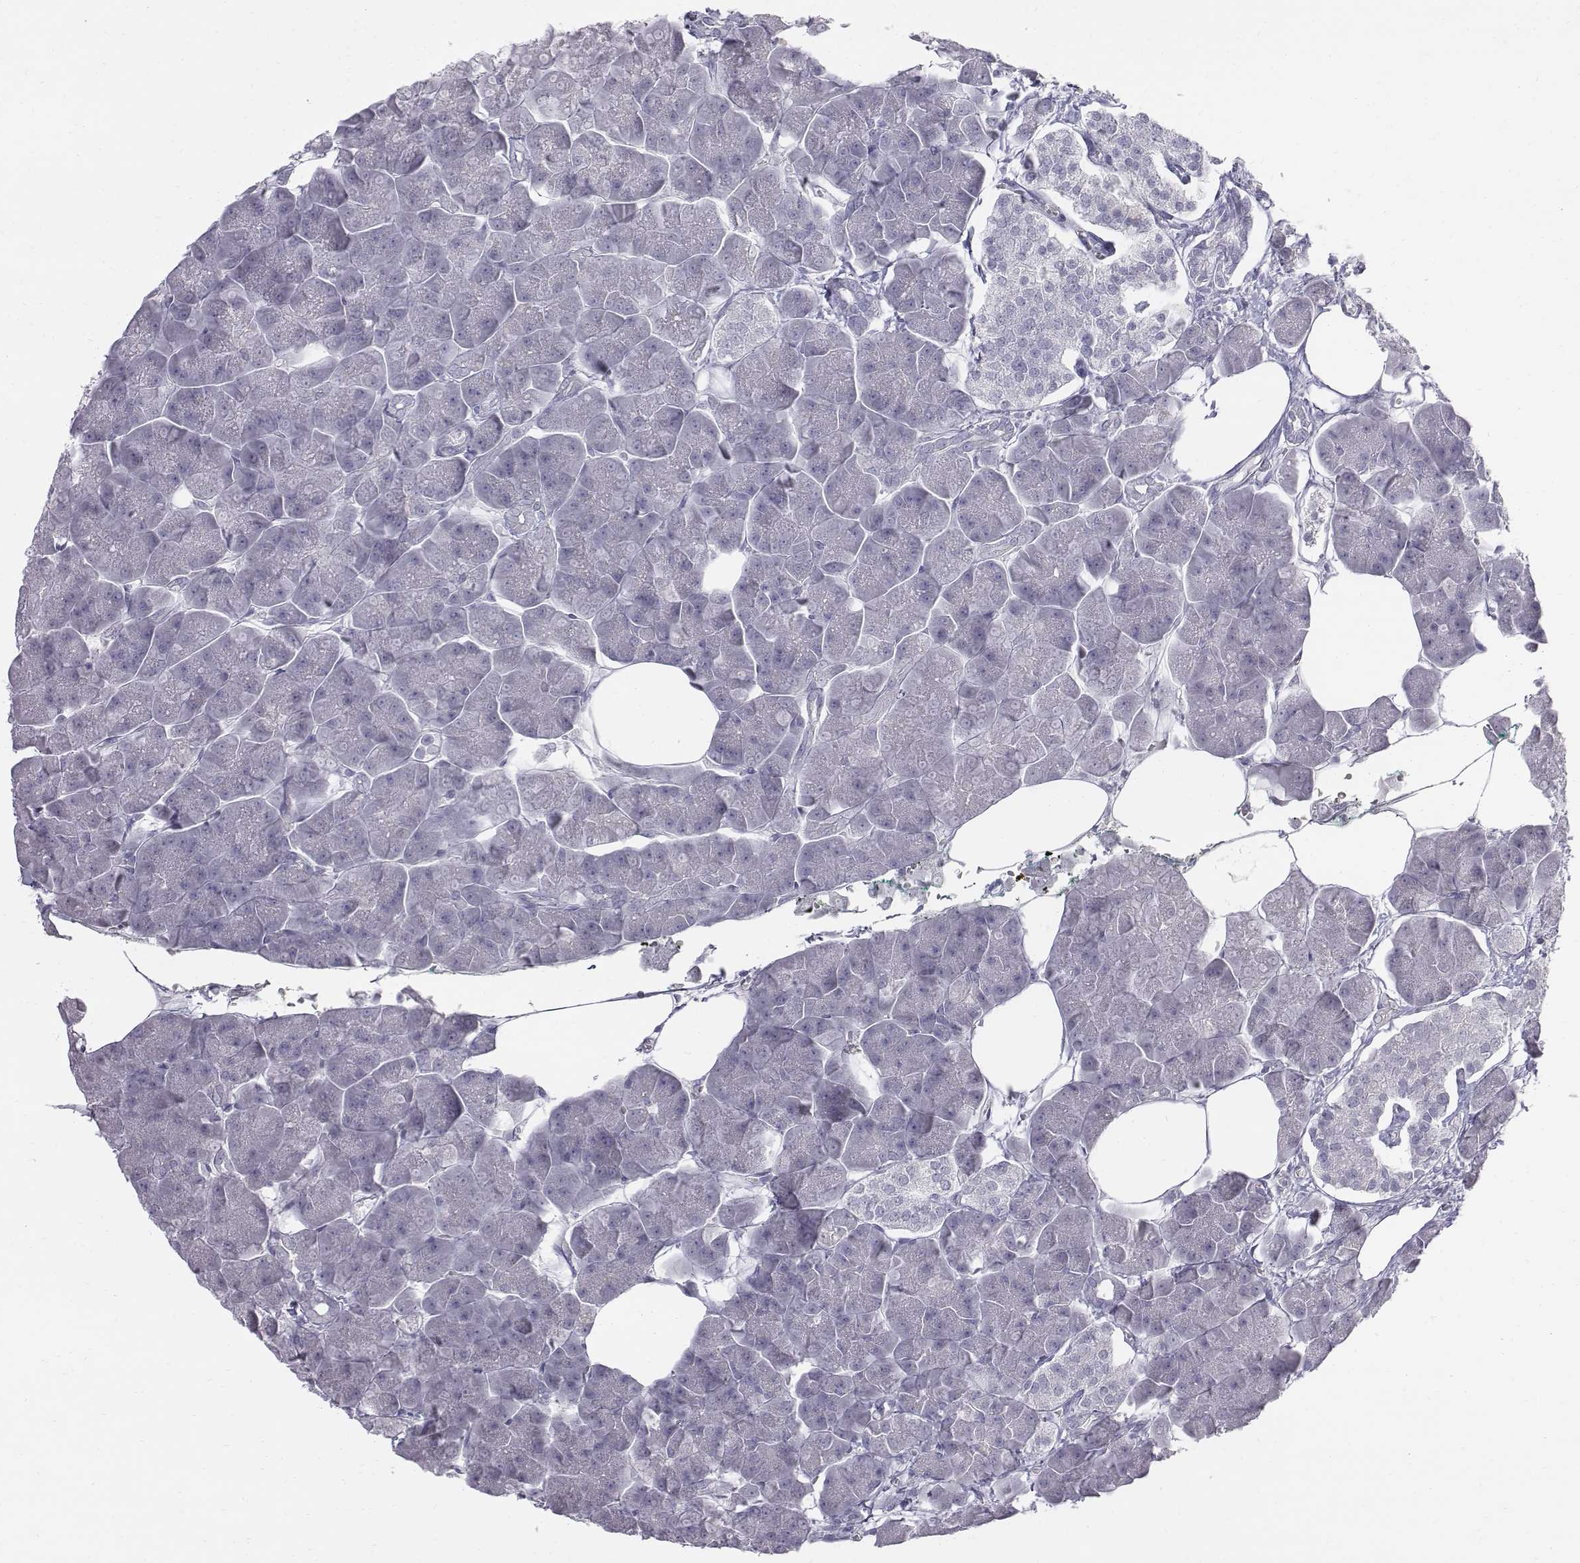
{"staining": {"intensity": "negative", "quantity": "none", "location": "none"}, "tissue": "pancreas", "cell_type": "Exocrine glandular cells", "image_type": "normal", "snomed": [{"axis": "morphology", "description": "Normal tissue, NOS"}, {"axis": "topography", "description": "Adipose tissue"}, {"axis": "topography", "description": "Pancreas"}, {"axis": "topography", "description": "Peripheral nerve tissue"}], "caption": "Human pancreas stained for a protein using IHC shows no positivity in exocrine glandular cells.", "gene": "C6orf58", "patient": {"sex": "female", "age": 58}}